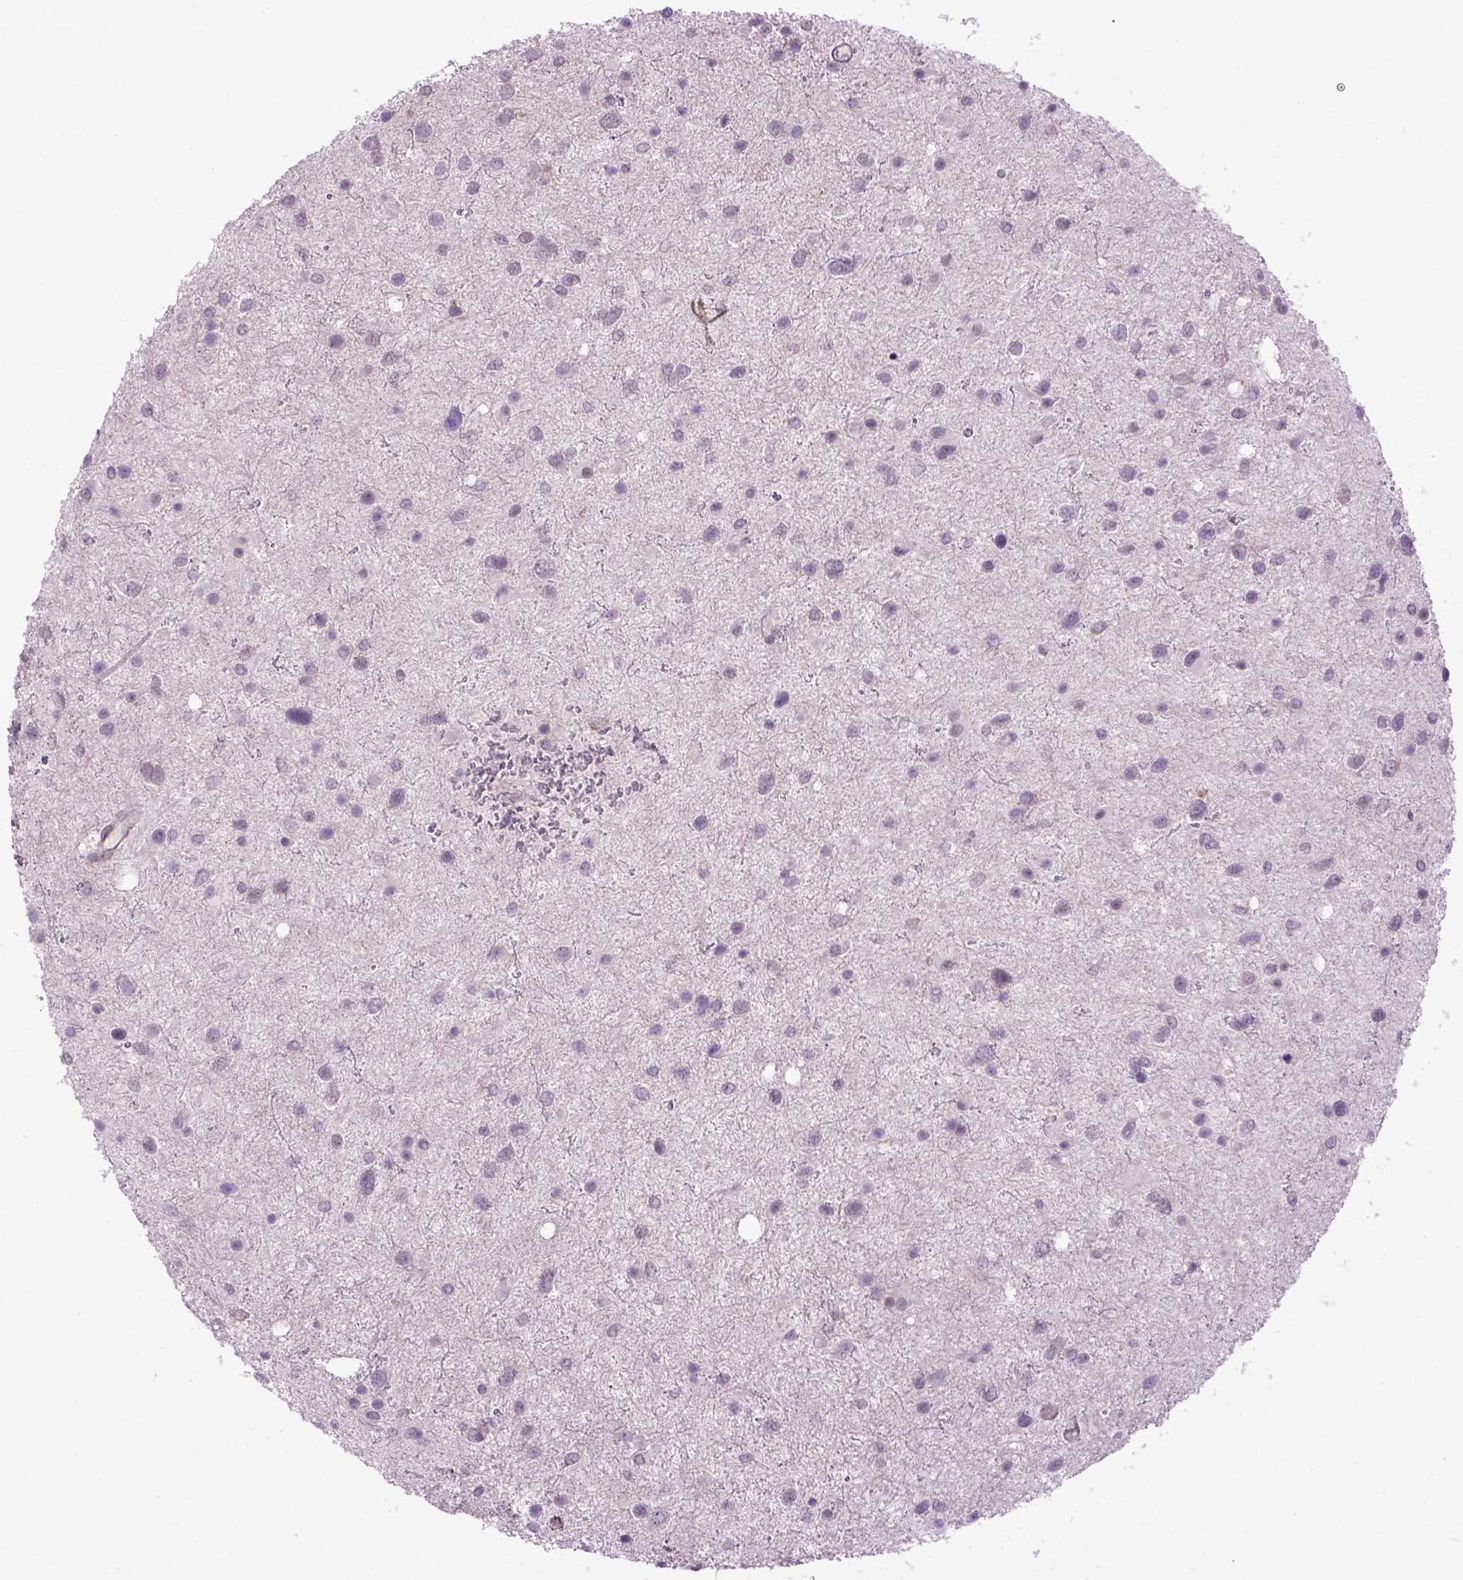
{"staining": {"intensity": "negative", "quantity": "none", "location": "none"}, "tissue": "glioma", "cell_type": "Tumor cells", "image_type": "cancer", "snomed": [{"axis": "morphology", "description": "Glioma, malignant, Low grade"}, {"axis": "topography", "description": "Brain"}], "caption": "Tumor cells are negative for protein expression in human glioma.", "gene": "EMILIN3", "patient": {"sex": "female", "age": 32}}